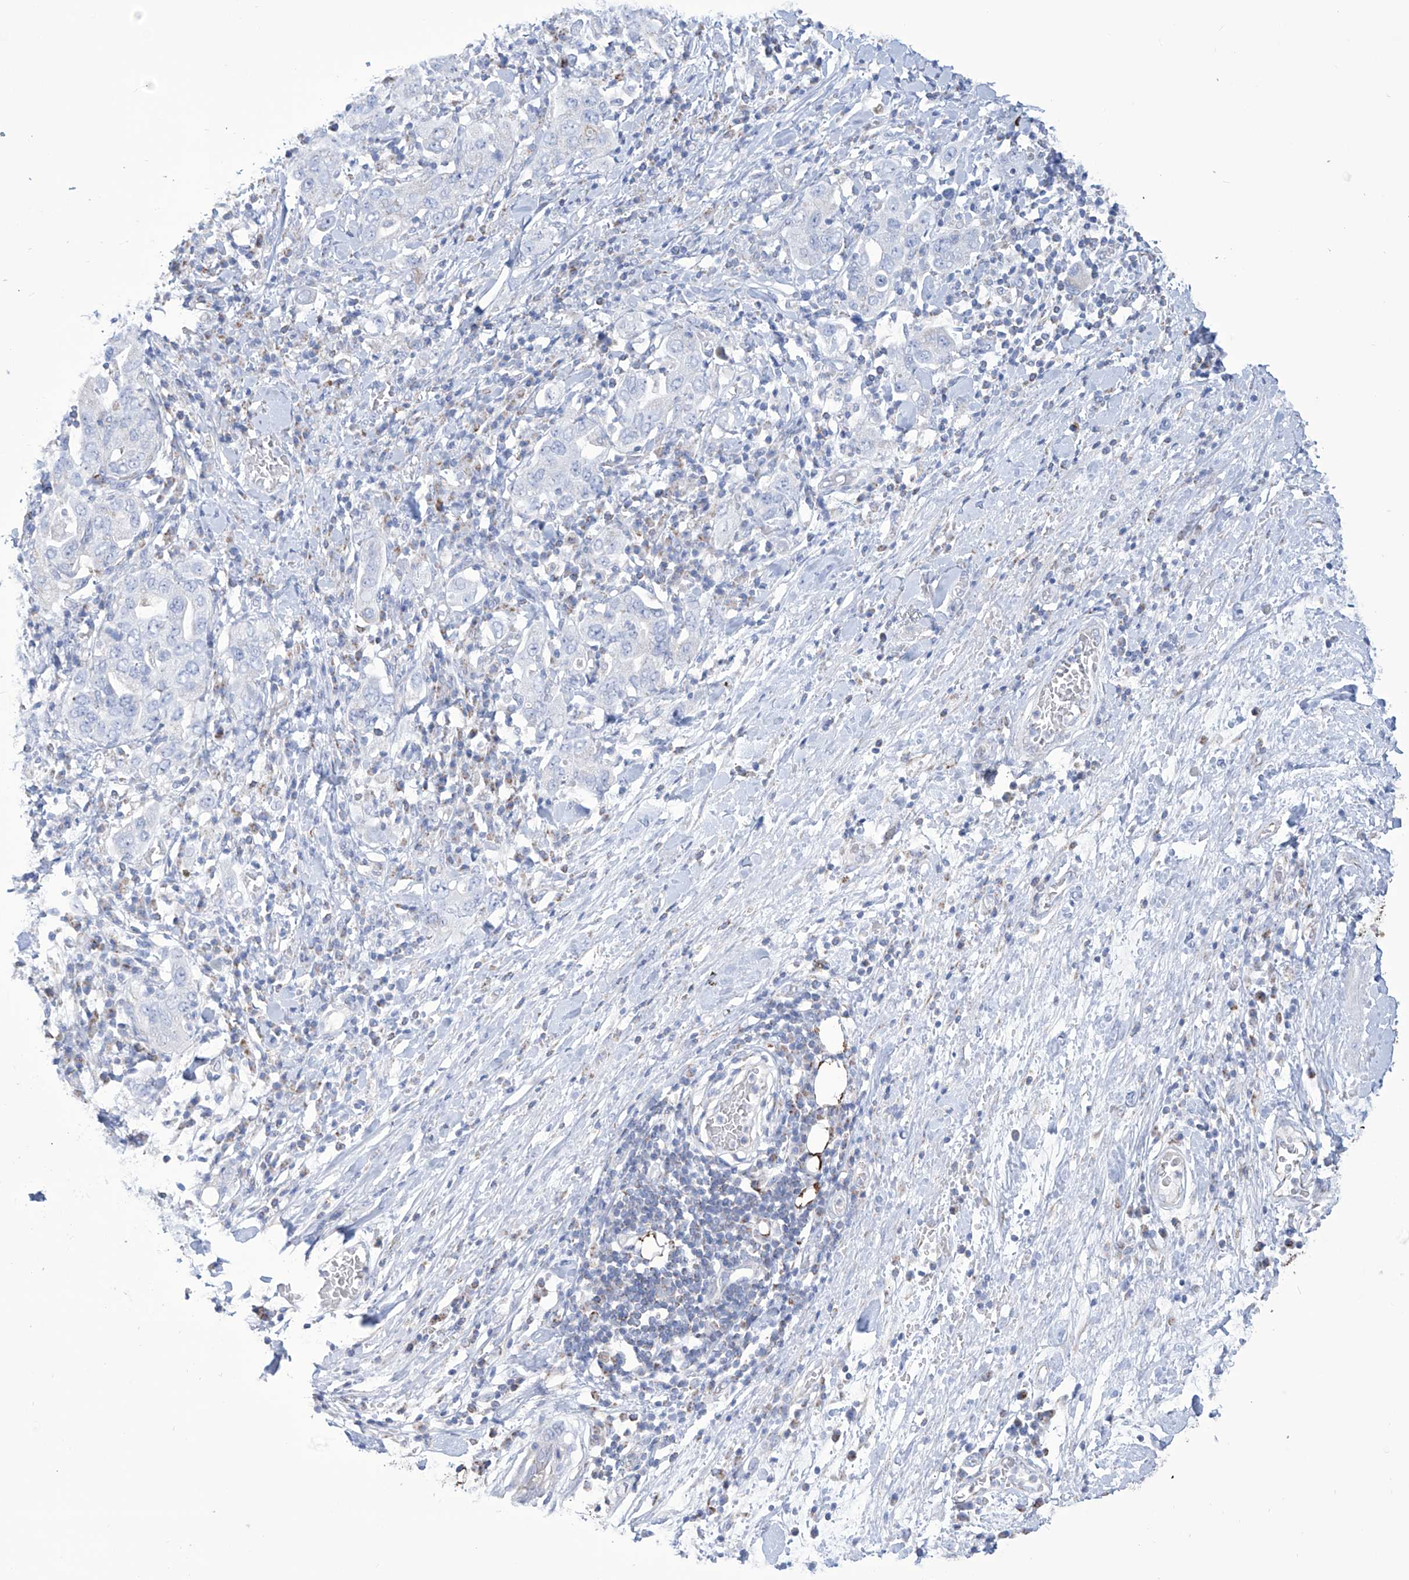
{"staining": {"intensity": "negative", "quantity": "none", "location": "none"}, "tissue": "stomach cancer", "cell_type": "Tumor cells", "image_type": "cancer", "snomed": [{"axis": "morphology", "description": "Adenocarcinoma, NOS"}, {"axis": "topography", "description": "Stomach, upper"}], "caption": "This is an IHC micrograph of stomach adenocarcinoma. There is no positivity in tumor cells.", "gene": "ALDH6A1", "patient": {"sex": "male", "age": 62}}